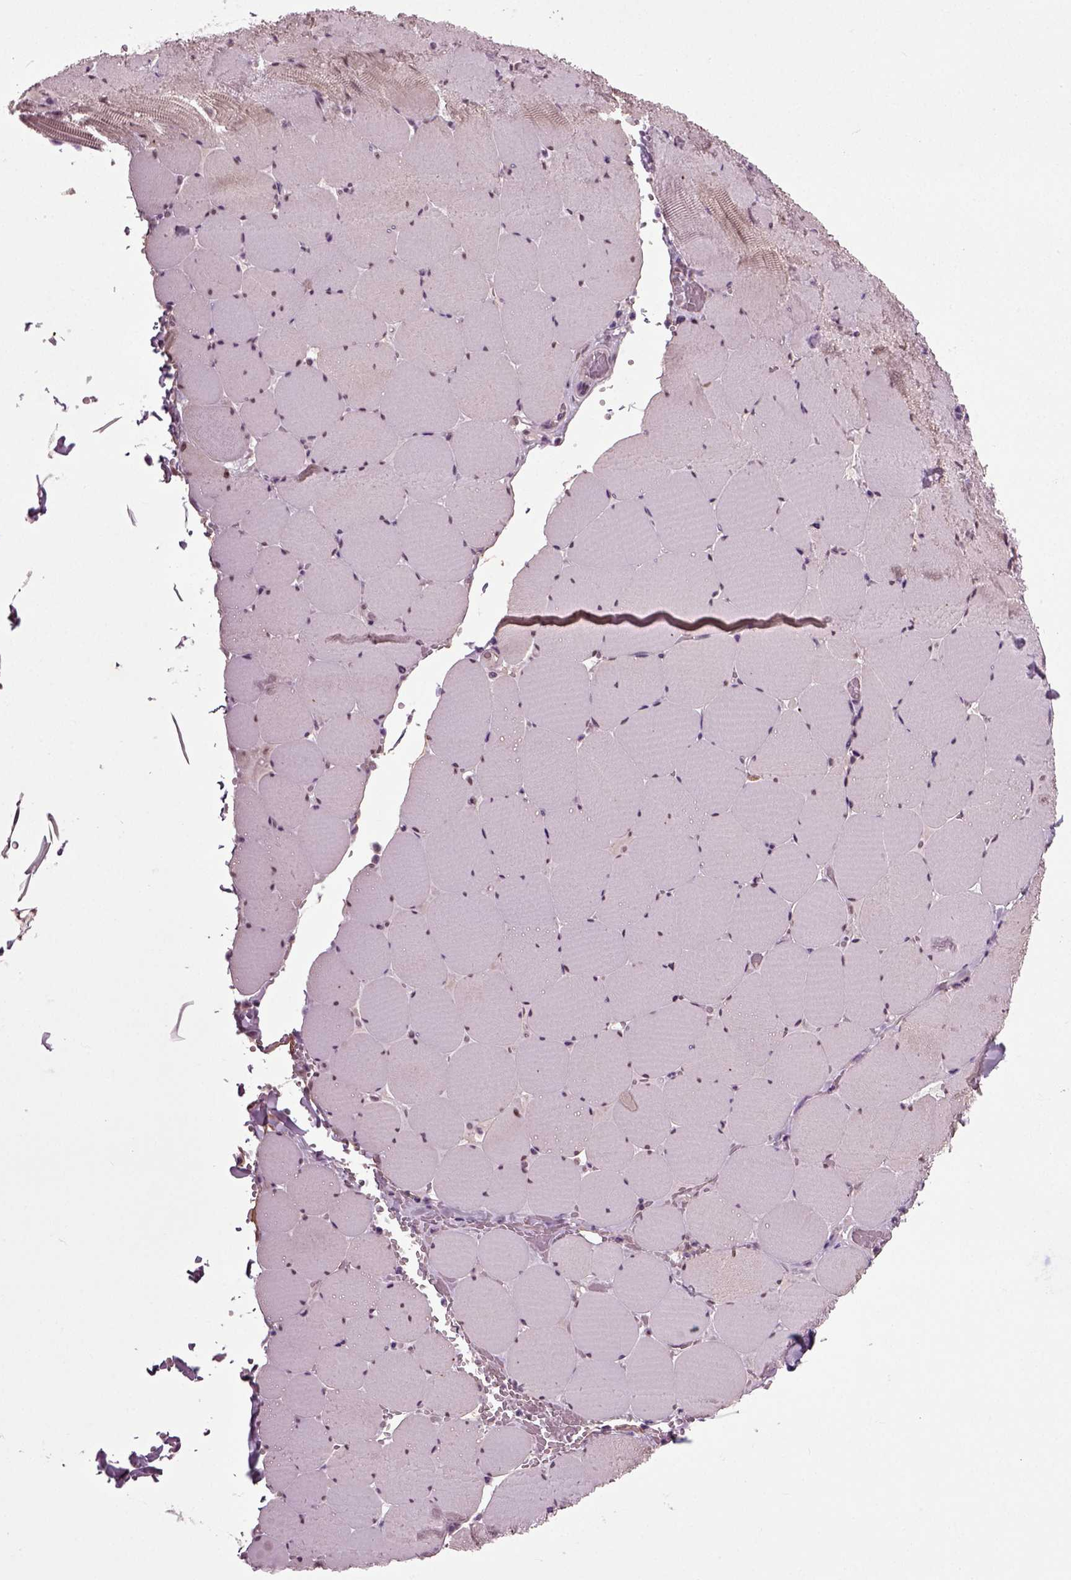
{"staining": {"intensity": "weak", "quantity": "<25%", "location": "nuclear"}, "tissue": "skeletal muscle", "cell_type": "Myocytes", "image_type": "normal", "snomed": [{"axis": "morphology", "description": "Normal tissue, NOS"}, {"axis": "morphology", "description": "Malignant melanoma, Metastatic site"}, {"axis": "topography", "description": "Skeletal muscle"}], "caption": "There is no significant staining in myocytes of skeletal muscle. (DAB immunohistochemistry (IHC), high magnification).", "gene": "RCOR3", "patient": {"sex": "male", "age": 50}}